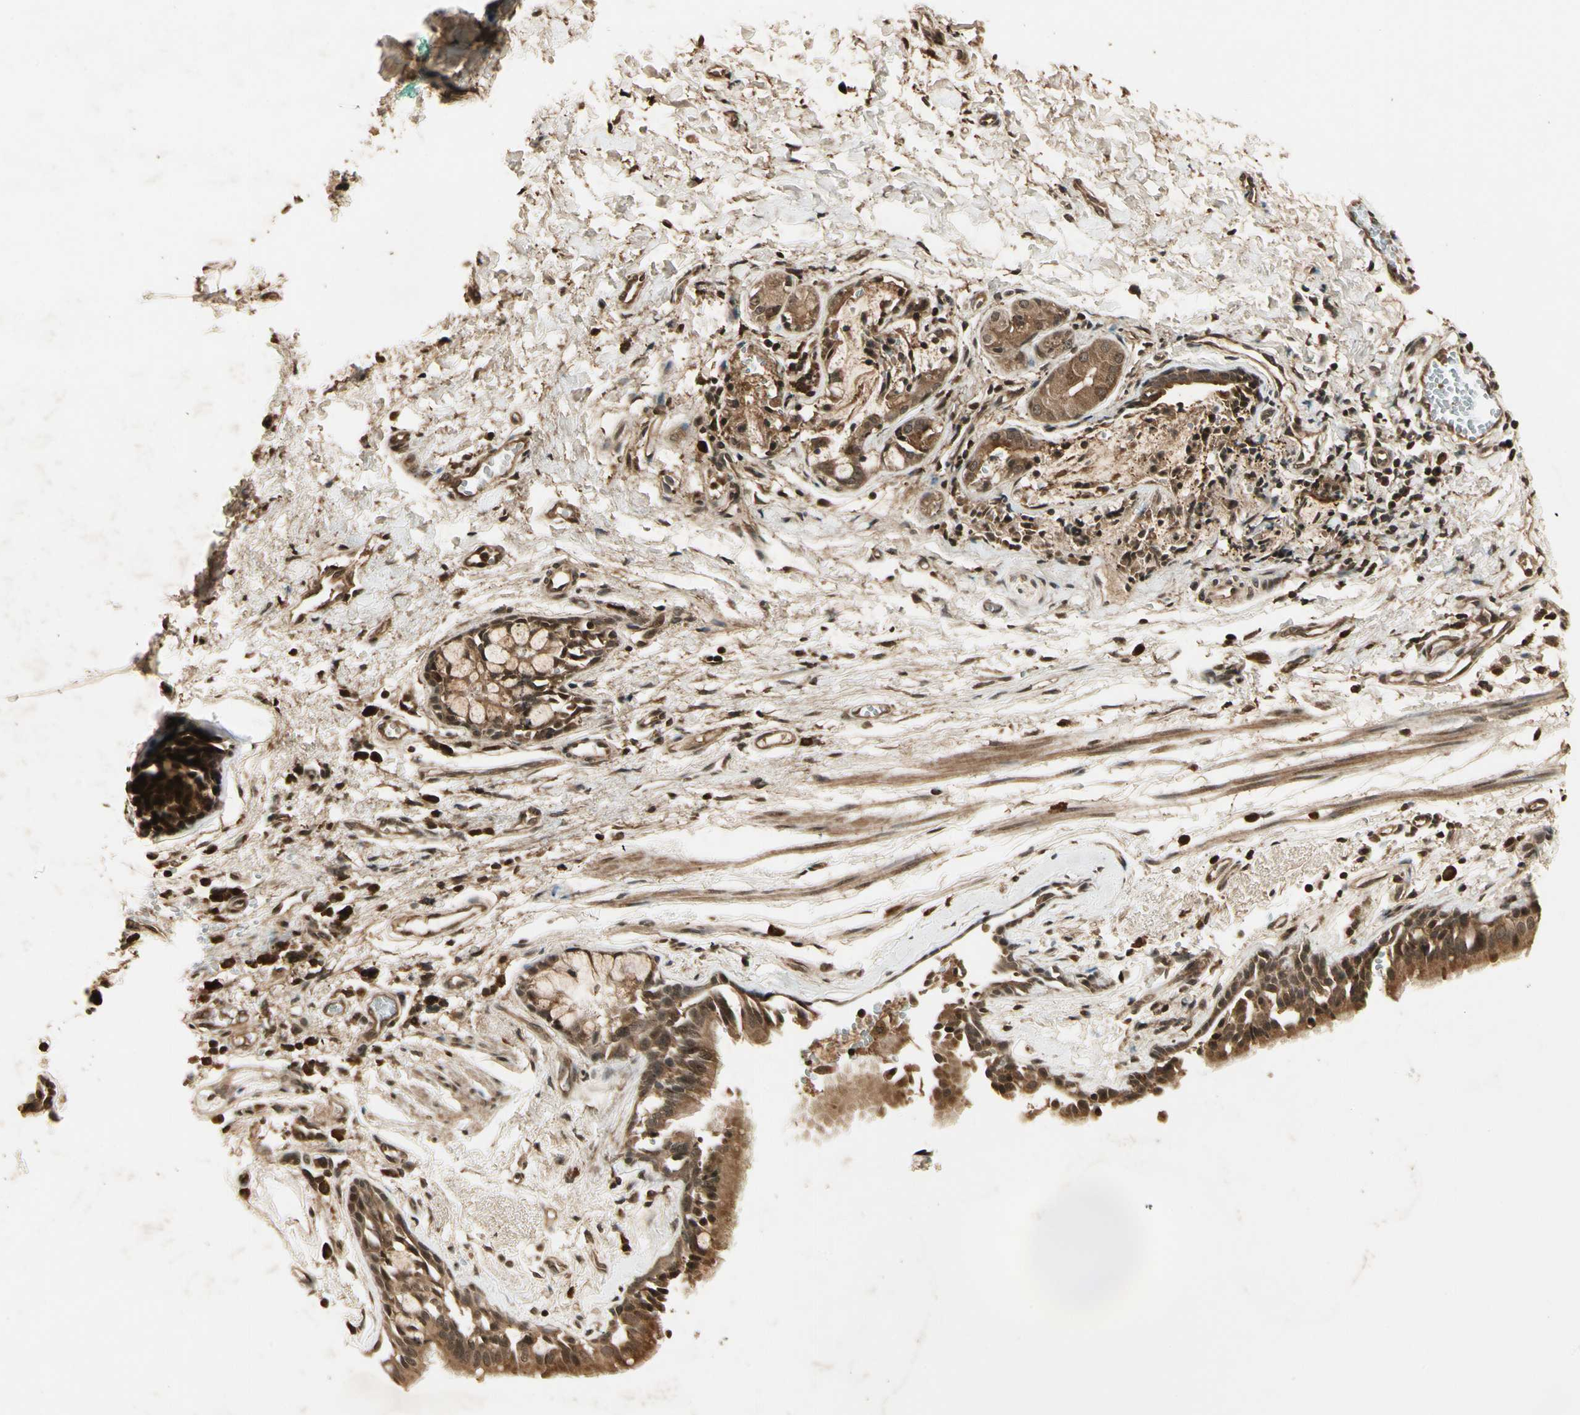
{"staining": {"intensity": "strong", "quantity": ">75%", "location": "cytoplasmic/membranous,nuclear"}, "tissue": "bronchus", "cell_type": "Respiratory epithelial cells", "image_type": "normal", "snomed": [{"axis": "morphology", "description": "Normal tissue, NOS"}, {"axis": "topography", "description": "Bronchus"}, {"axis": "topography", "description": "Lung"}], "caption": "Brown immunohistochemical staining in benign human bronchus demonstrates strong cytoplasmic/membranous,nuclear staining in about >75% of respiratory epithelial cells.", "gene": "RFFL", "patient": {"sex": "female", "age": 56}}